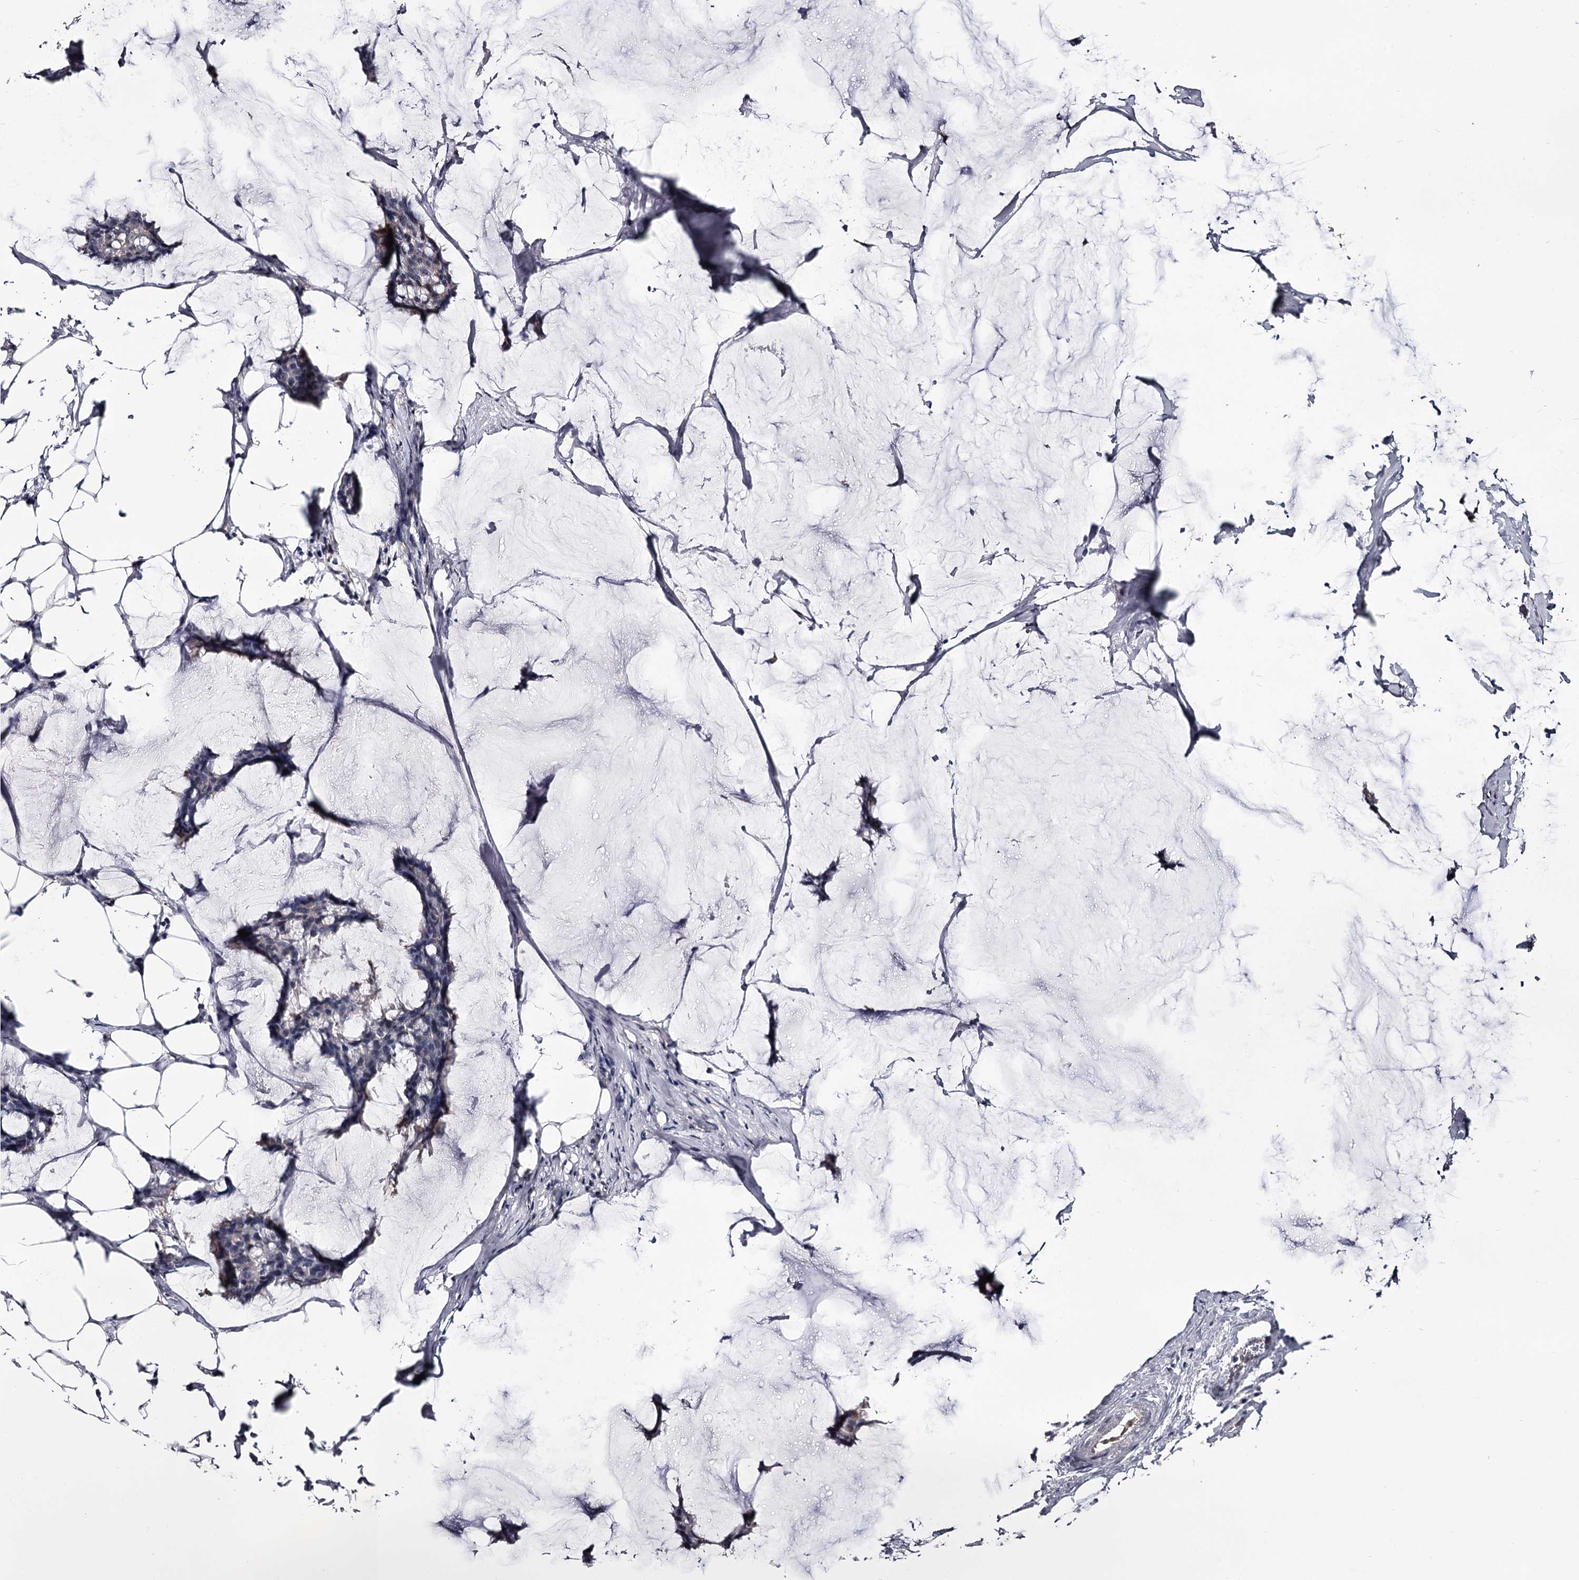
{"staining": {"intensity": "negative", "quantity": "none", "location": "none"}, "tissue": "breast cancer", "cell_type": "Tumor cells", "image_type": "cancer", "snomed": [{"axis": "morphology", "description": "Duct carcinoma"}, {"axis": "topography", "description": "Breast"}], "caption": "Protein analysis of breast cancer exhibits no significant positivity in tumor cells.", "gene": "GSTO1", "patient": {"sex": "female", "age": 93}}